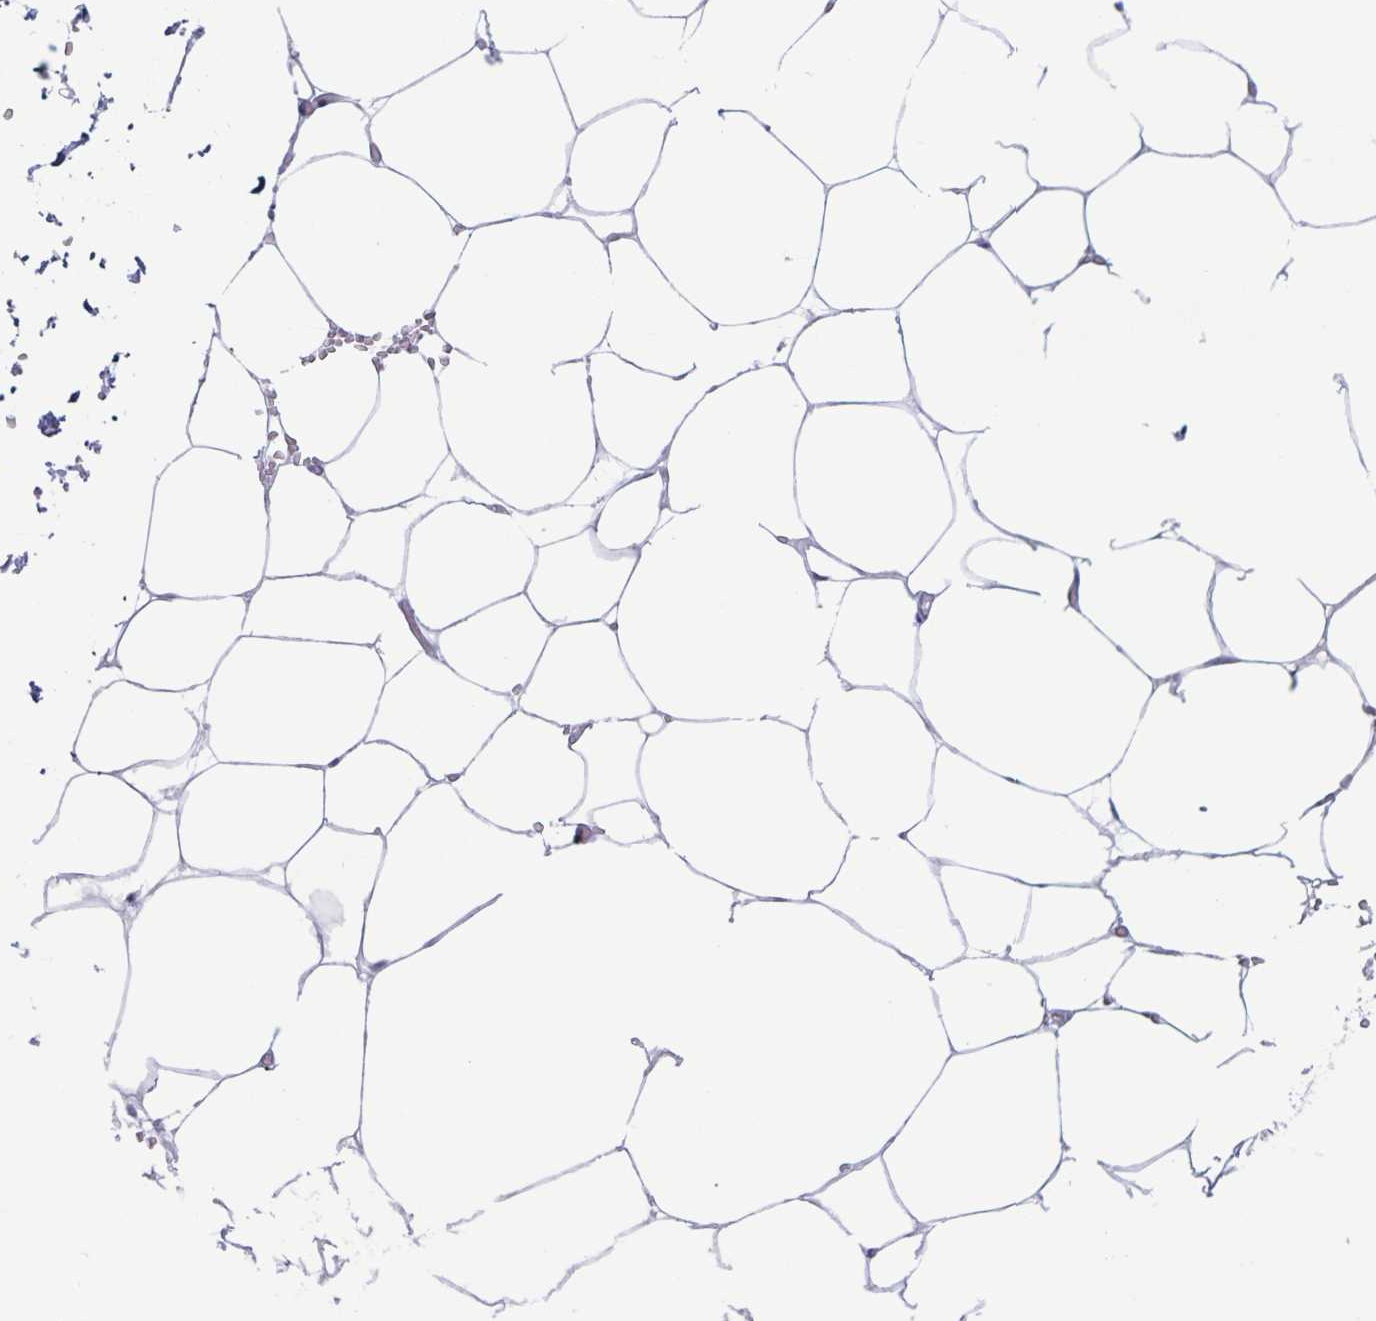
{"staining": {"intensity": "negative", "quantity": "none", "location": "none"}, "tissue": "adipose tissue", "cell_type": "Adipocytes", "image_type": "normal", "snomed": [{"axis": "morphology", "description": "Normal tissue, NOS"}, {"axis": "topography", "description": "Adipose tissue"}, {"axis": "topography", "description": "Vascular tissue"}, {"axis": "topography", "description": "Rectum"}, {"axis": "topography", "description": "Peripheral nerve tissue"}], "caption": "Adipocytes are negative for protein expression in normal human adipose tissue.", "gene": "LCE6A", "patient": {"sex": "female", "age": 69}}